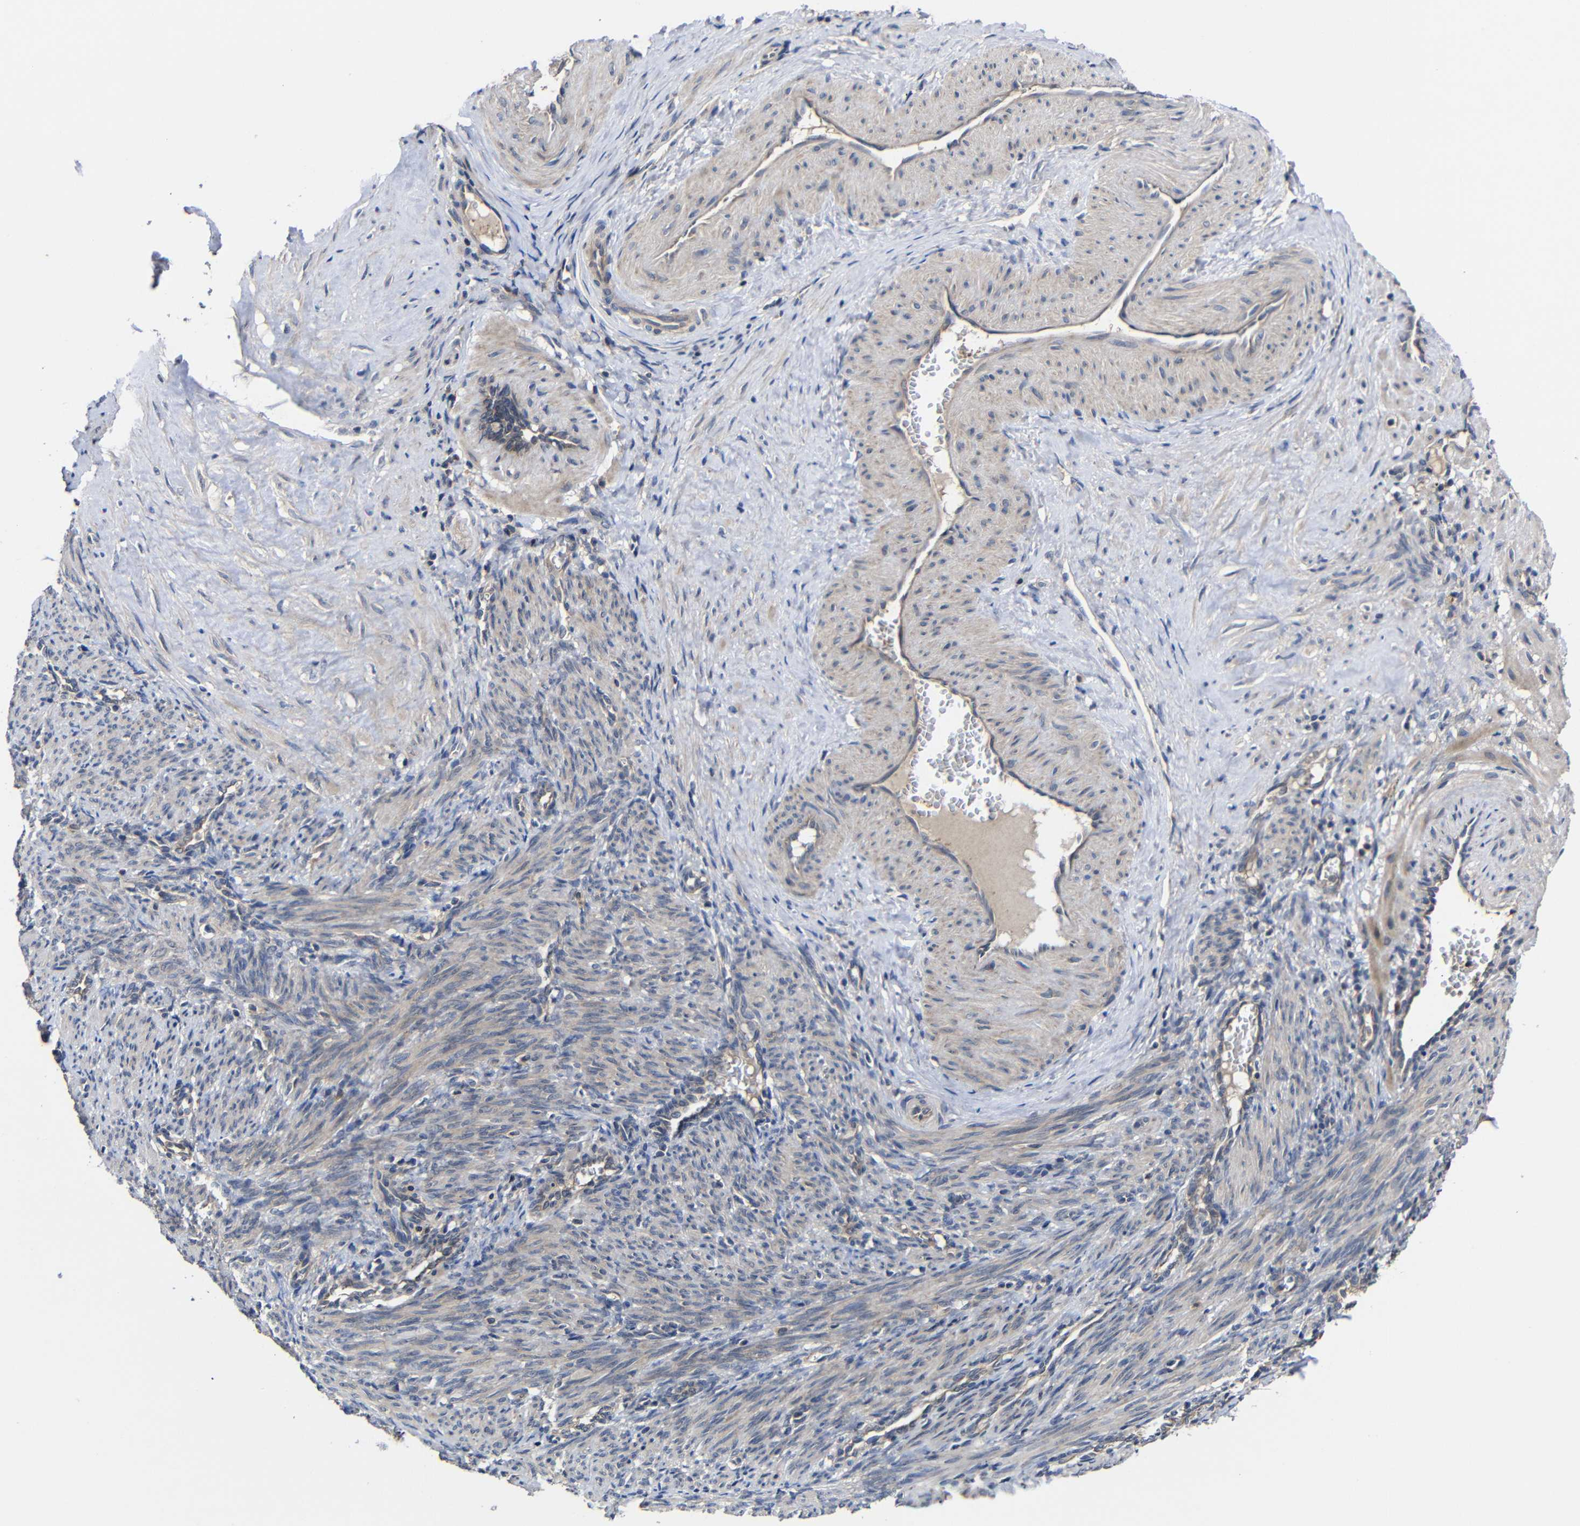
{"staining": {"intensity": "weak", "quantity": "25%-75%", "location": "cytoplasmic/membranous"}, "tissue": "smooth muscle", "cell_type": "Smooth muscle cells", "image_type": "normal", "snomed": [{"axis": "morphology", "description": "Normal tissue, NOS"}, {"axis": "topography", "description": "Endometrium"}], "caption": "Smooth muscle stained with DAB immunohistochemistry (IHC) demonstrates low levels of weak cytoplasmic/membranous expression in about 25%-75% of smooth muscle cells.", "gene": "LPAR5", "patient": {"sex": "female", "age": 33}}